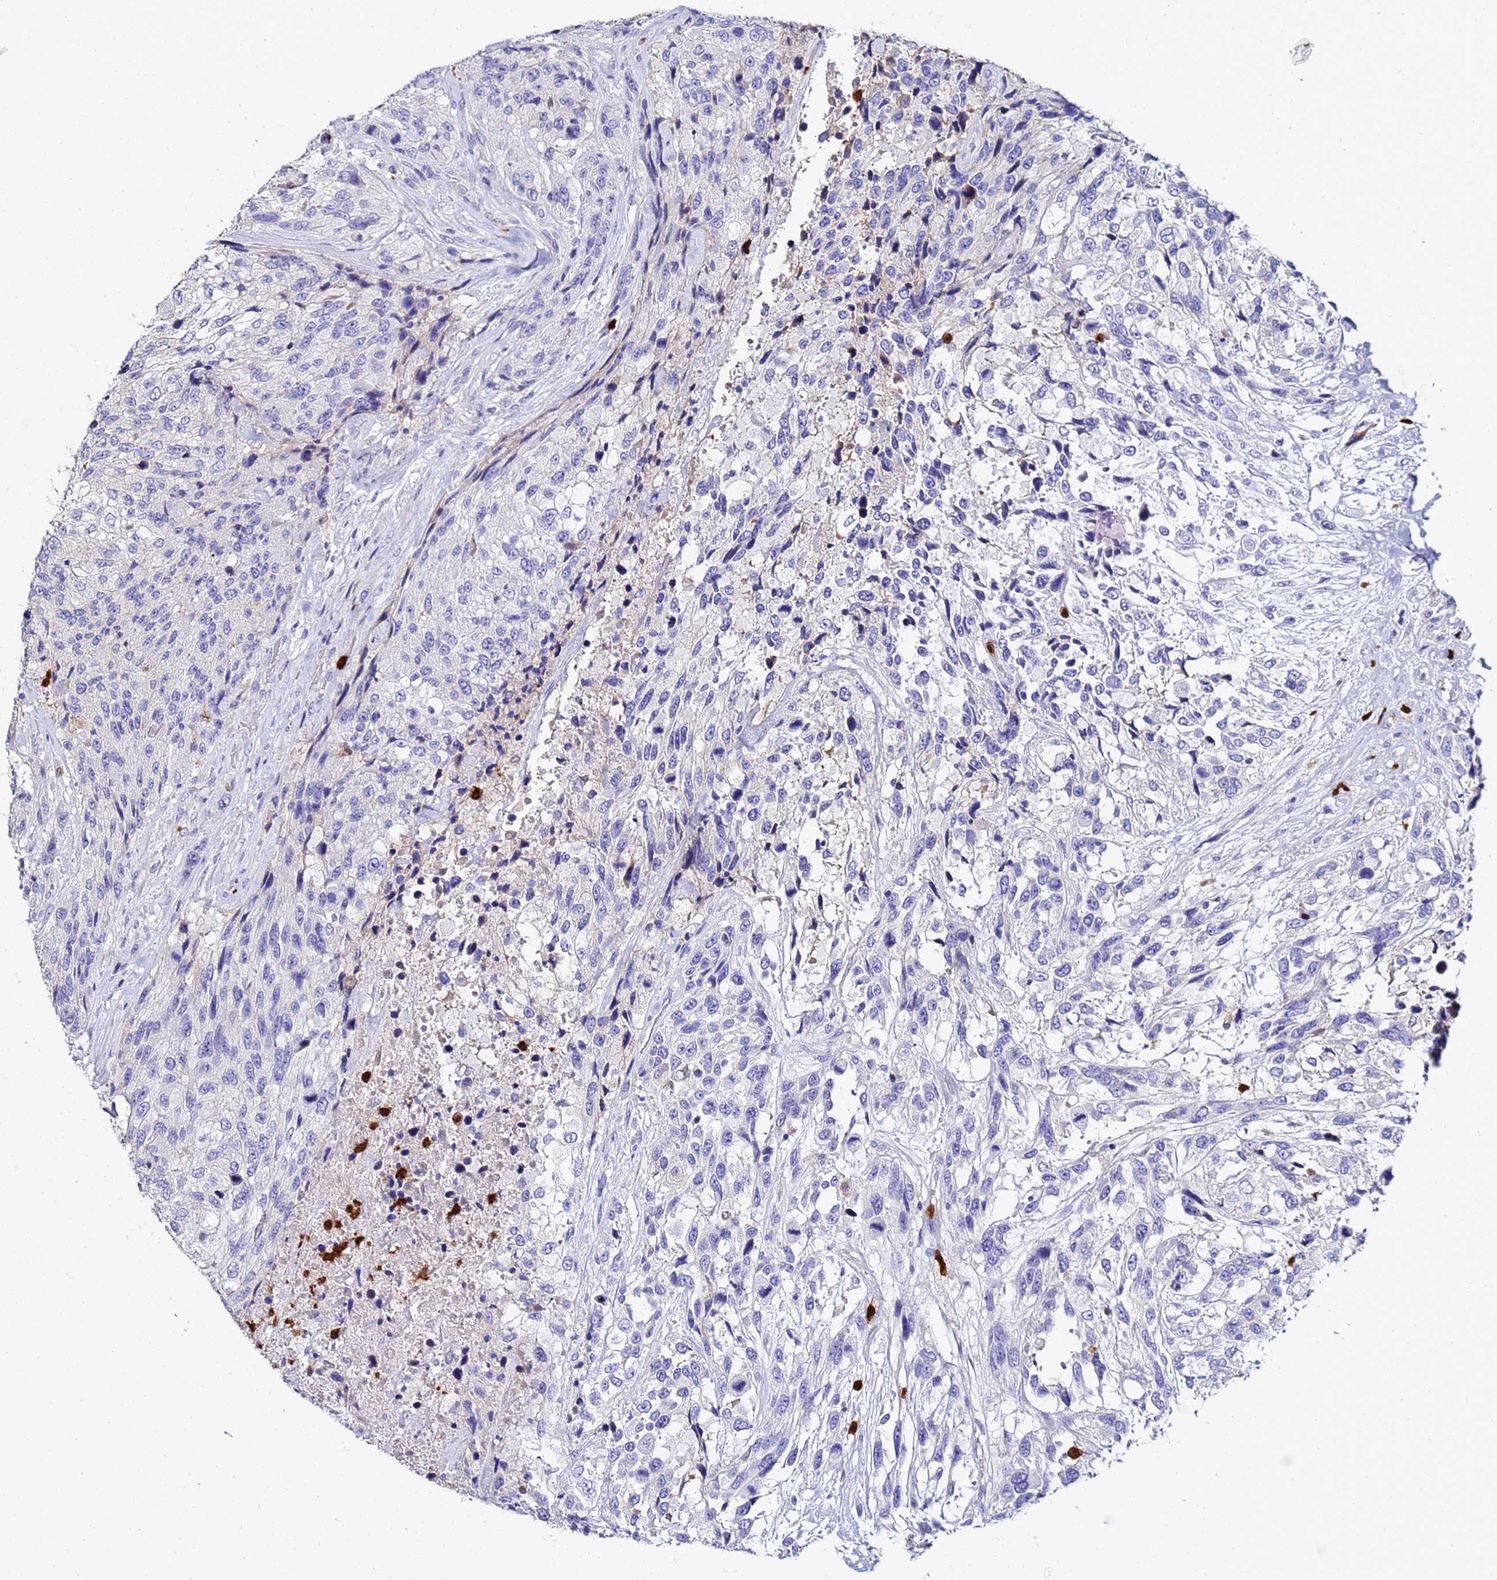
{"staining": {"intensity": "negative", "quantity": "none", "location": "none"}, "tissue": "urothelial cancer", "cell_type": "Tumor cells", "image_type": "cancer", "snomed": [{"axis": "morphology", "description": "Urothelial carcinoma, High grade"}, {"axis": "topography", "description": "Urinary bladder"}], "caption": "This is a photomicrograph of IHC staining of urothelial cancer, which shows no expression in tumor cells.", "gene": "TUBAL3", "patient": {"sex": "female", "age": 70}}